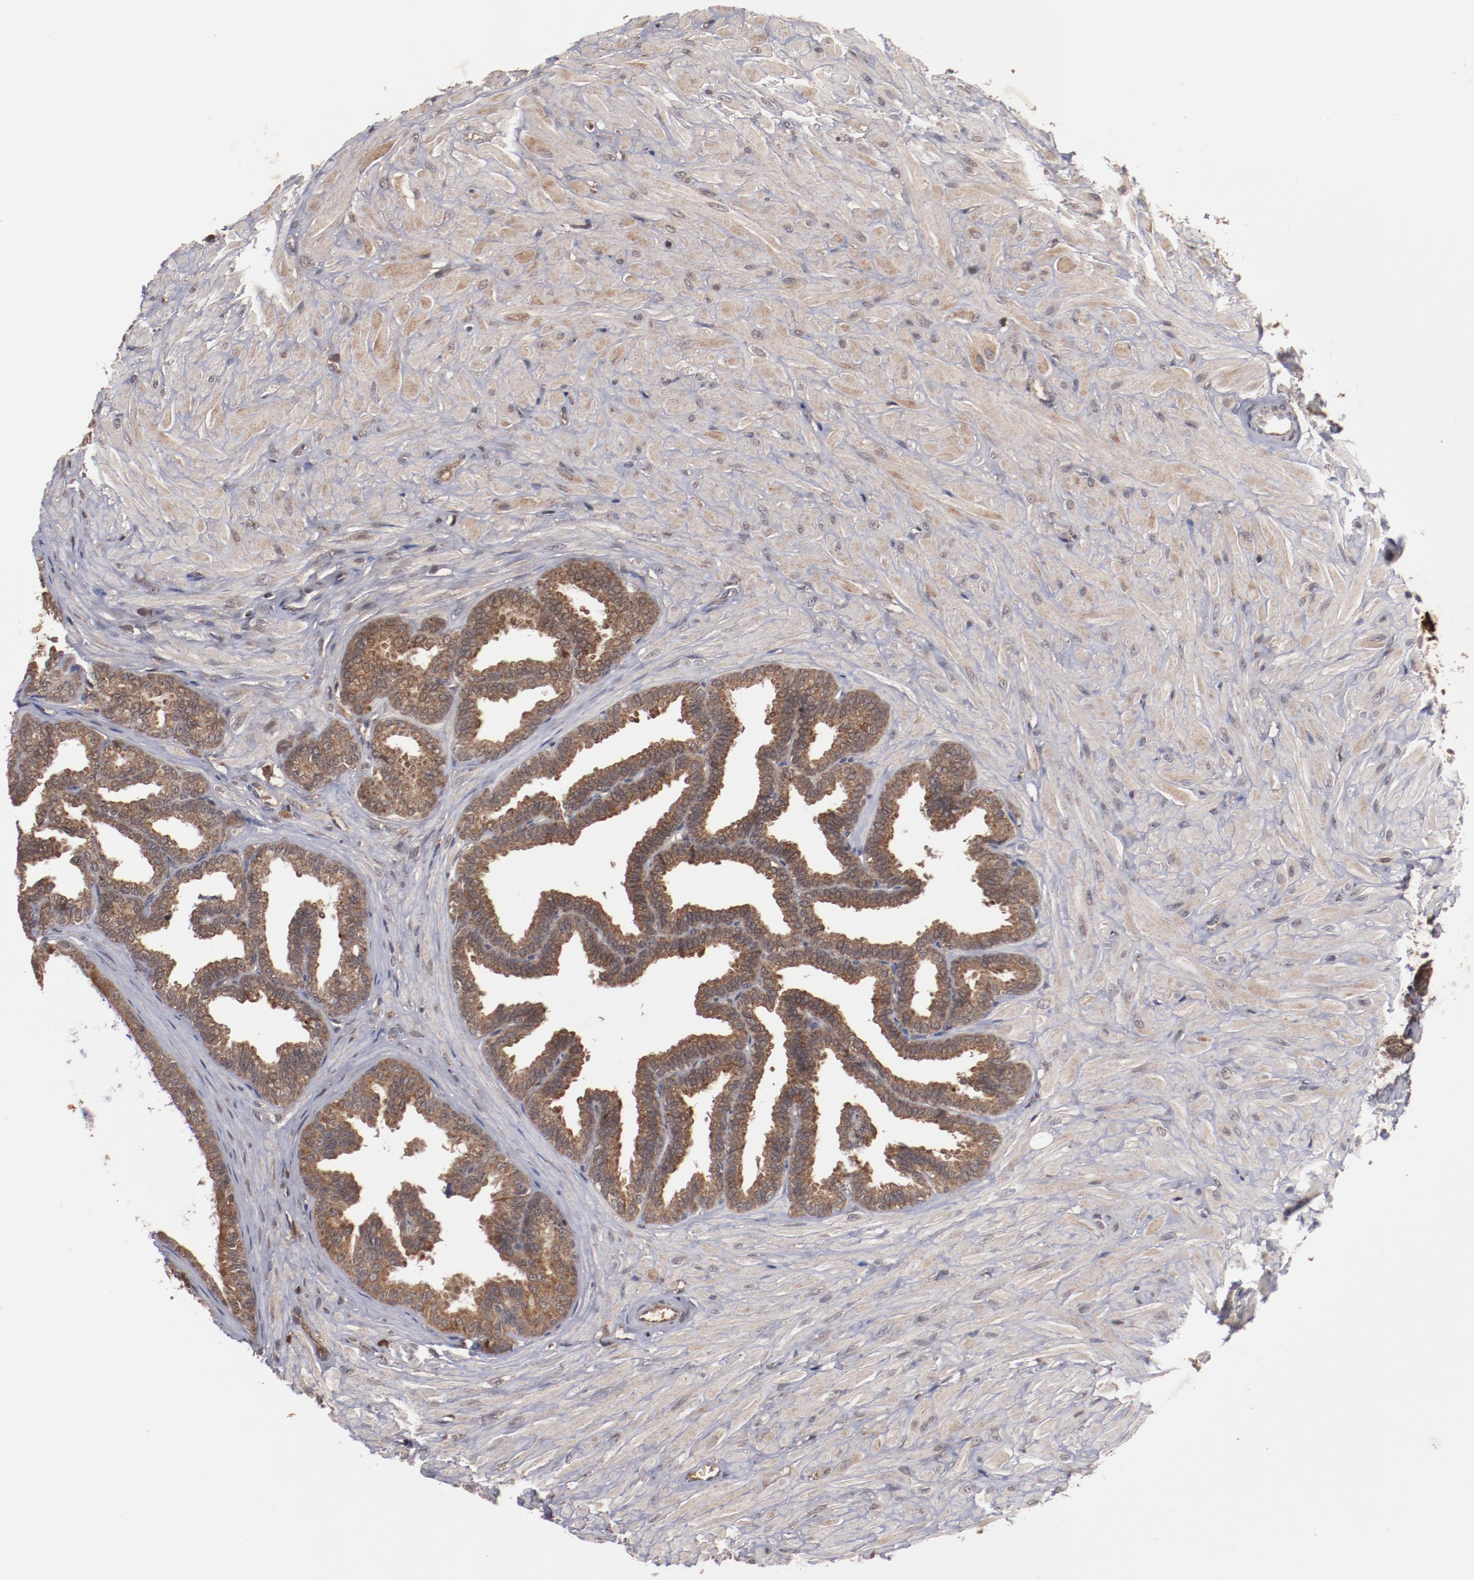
{"staining": {"intensity": "strong", "quantity": ">75%", "location": "cytoplasmic/membranous"}, "tissue": "seminal vesicle", "cell_type": "Glandular cells", "image_type": "normal", "snomed": [{"axis": "morphology", "description": "Normal tissue, NOS"}, {"axis": "topography", "description": "Seminal veicle"}], "caption": "The micrograph shows immunohistochemical staining of benign seminal vesicle. There is strong cytoplasmic/membranous expression is identified in approximately >75% of glandular cells.", "gene": "TENM1", "patient": {"sex": "male", "age": 26}}